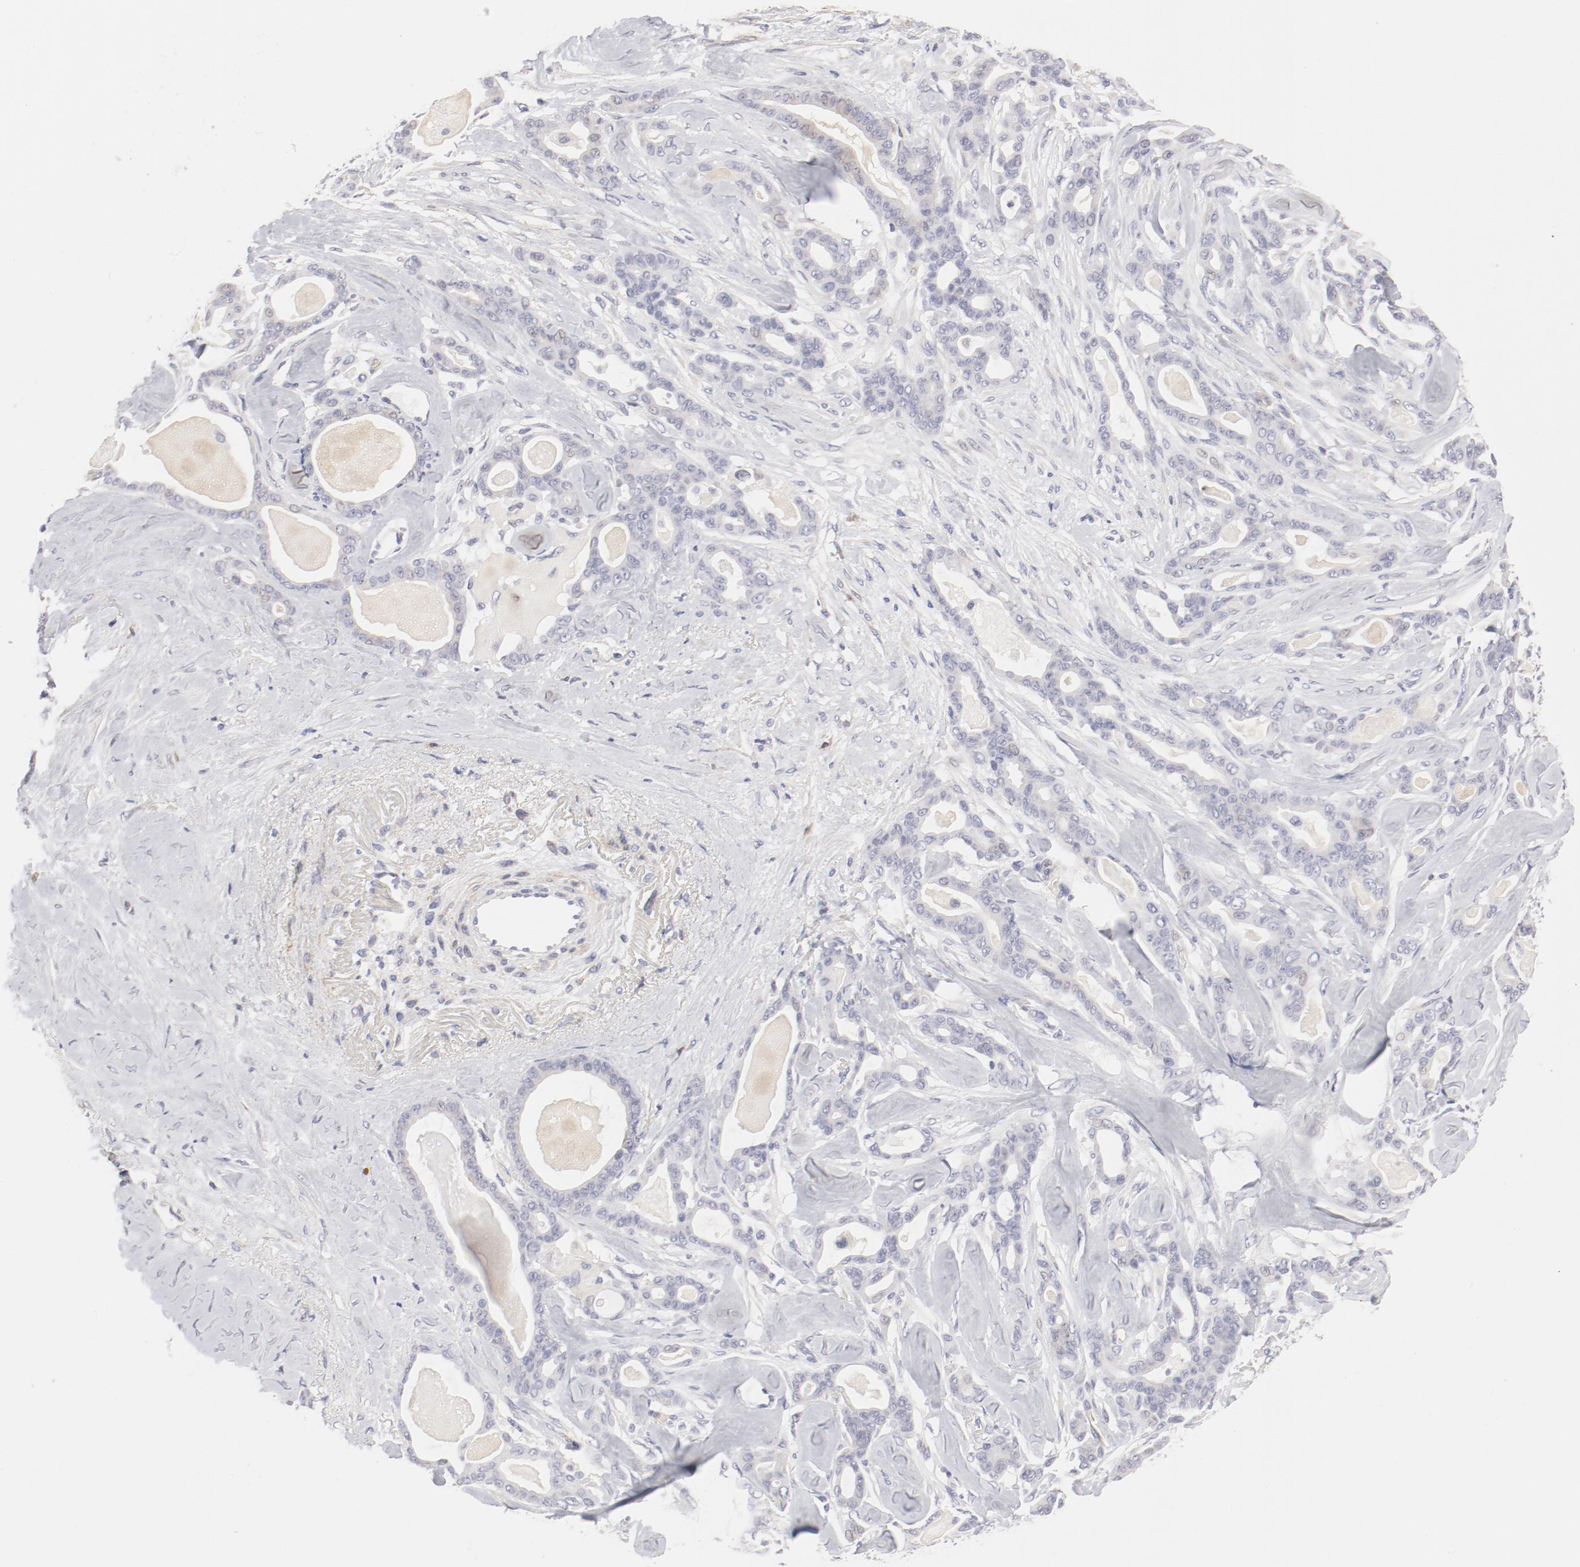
{"staining": {"intensity": "weak", "quantity": "<25%", "location": "cytoplasmic/membranous"}, "tissue": "pancreatic cancer", "cell_type": "Tumor cells", "image_type": "cancer", "snomed": [{"axis": "morphology", "description": "Adenocarcinoma, NOS"}, {"axis": "topography", "description": "Pancreas"}], "caption": "Tumor cells are negative for brown protein staining in pancreatic adenocarcinoma. The staining is performed using DAB (3,3'-diaminobenzidine) brown chromogen with nuclei counter-stained in using hematoxylin.", "gene": "LAX1", "patient": {"sex": "male", "age": 63}}